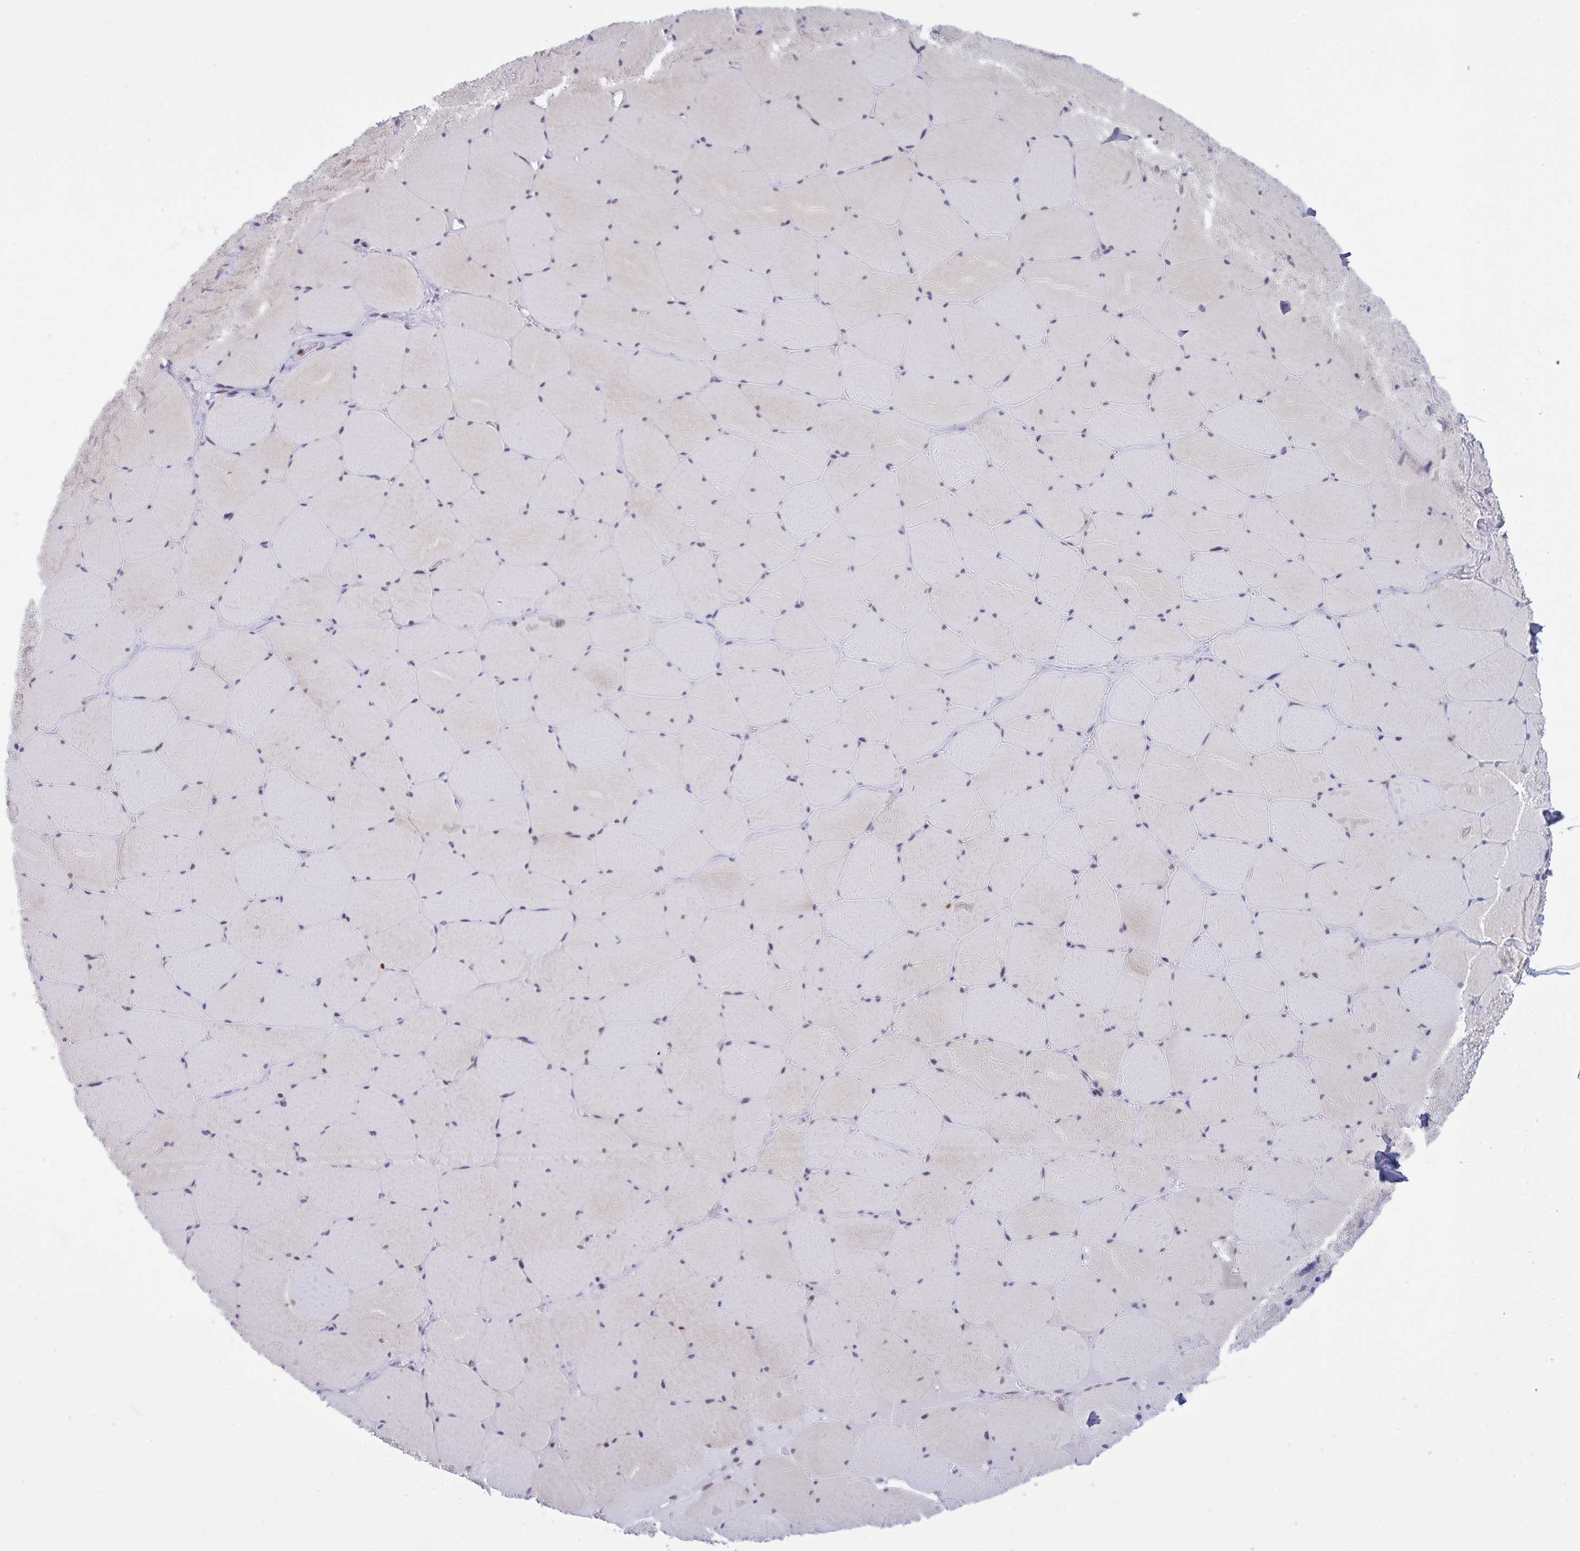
{"staining": {"intensity": "weak", "quantity": "25%-75%", "location": "cytoplasmic/membranous"}, "tissue": "skeletal muscle", "cell_type": "Myocytes", "image_type": "normal", "snomed": [{"axis": "morphology", "description": "Normal tissue, NOS"}, {"axis": "topography", "description": "Skeletal muscle"}, {"axis": "topography", "description": "Head-Neck"}], "caption": "Protein analysis of unremarkable skeletal muscle reveals weak cytoplasmic/membranous expression in about 25%-75% of myocytes. The protein is stained brown, and the nuclei are stained in blue (DAB (3,3'-diaminobenzidine) IHC with brightfield microscopy, high magnification).", "gene": "PPP1R10", "patient": {"sex": "male", "age": 66}}